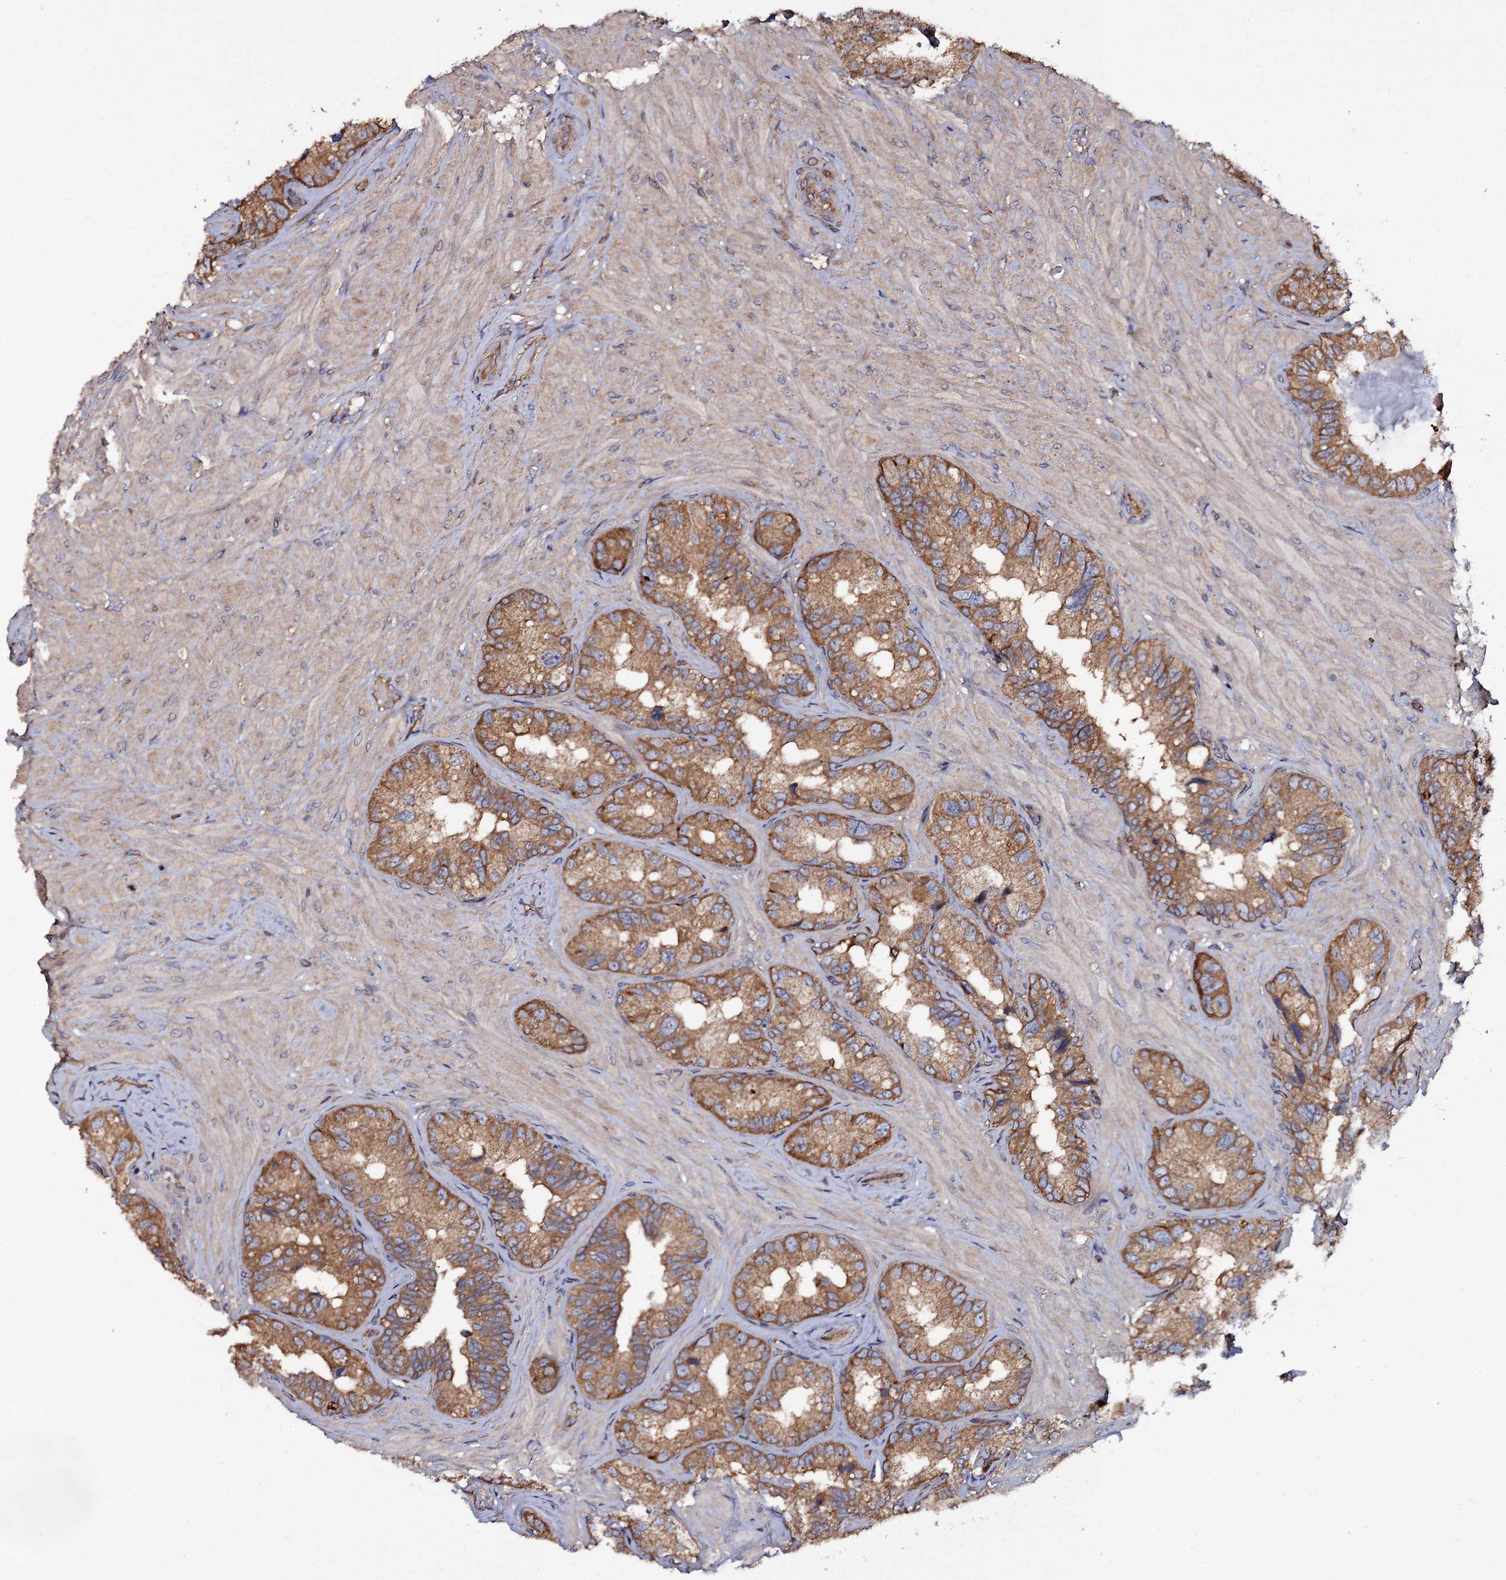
{"staining": {"intensity": "moderate", "quantity": ">75%", "location": "cytoplasmic/membranous"}, "tissue": "seminal vesicle", "cell_type": "Glandular cells", "image_type": "normal", "snomed": [{"axis": "morphology", "description": "Normal tissue, NOS"}, {"axis": "topography", "description": "Seminal veicle"}, {"axis": "topography", "description": "Peripheral nerve tissue"}], "caption": "Glandular cells show medium levels of moderate cytoplasmic/membranous positivity in about >75% of cells in unremarkable human seminal vesicle. (DAB (3,3'-diaminobenzidine) = brown stain, brightfield microscopy at high magnification).", "gene": "TTC23", "patient": {"sex": "male", "age": 67}}